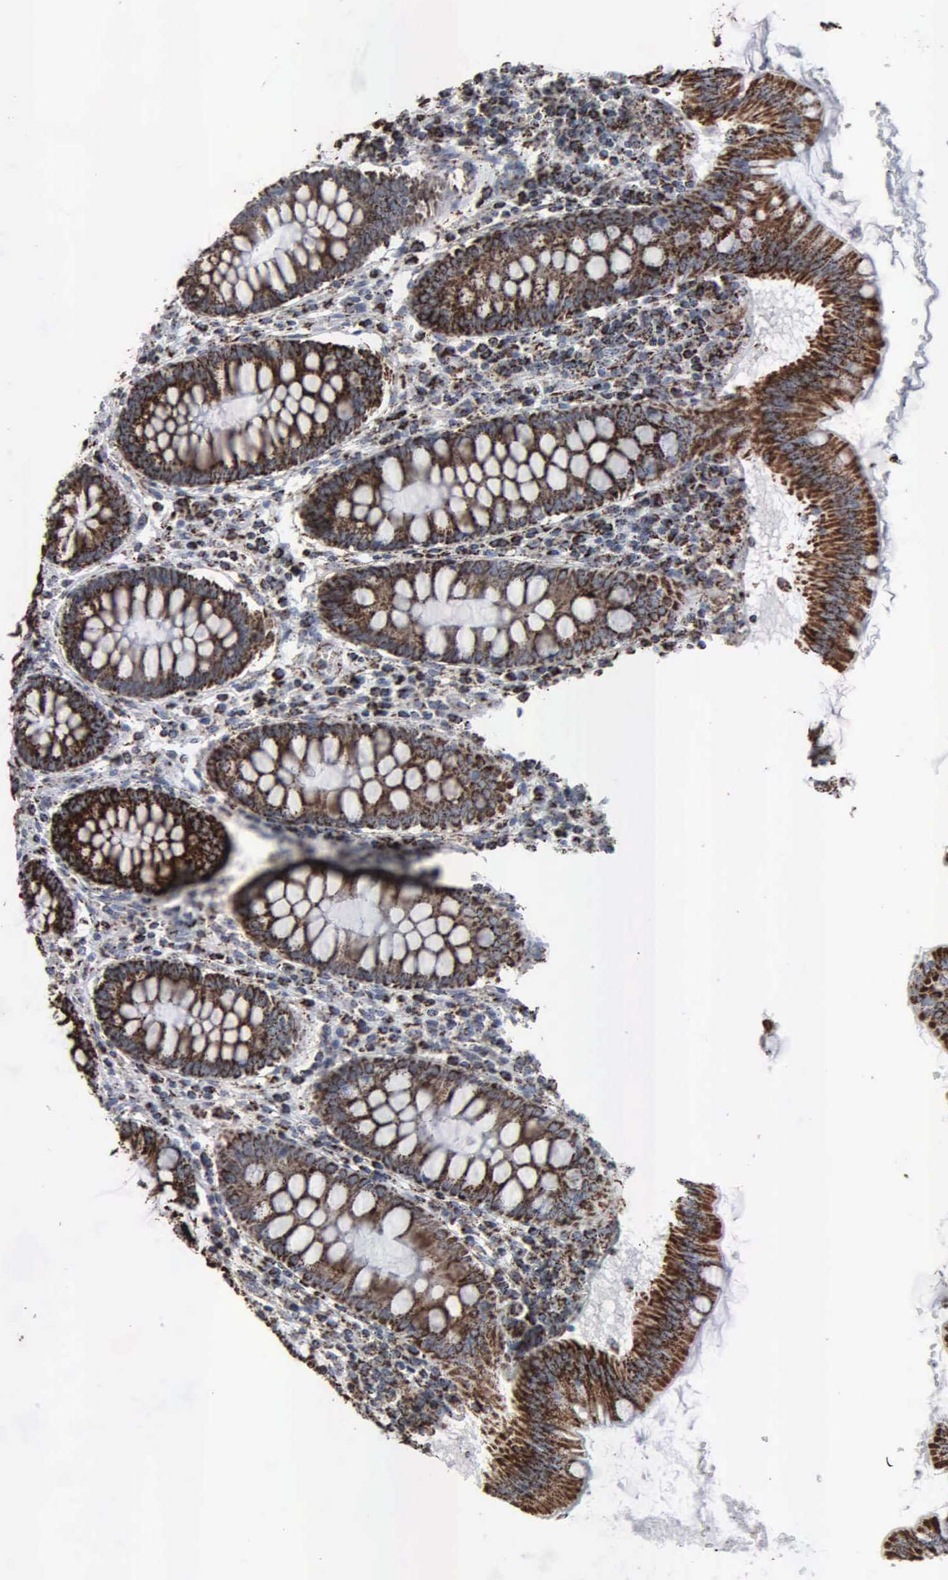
{"staining": {"intensity": "weak", "quantity": "25%-75%", "location": "cytoplasmic/membranous"}, "tissue": "colon", "cell_type": "Endothelial cells", "image_type": "normal", "snomed": [{"axis": "morphology", "description": "Normal tissue, NOS"}, {"axis": "topography", "description": "Colon"}], "caption": "Protein staining of unremarkable colon reveals weak cytoplasmic/membranous expression in approximately 25%-75% of endothelial cells.", "gene": "HSPA9", "patient": {"sex": "male", "age": 62}}